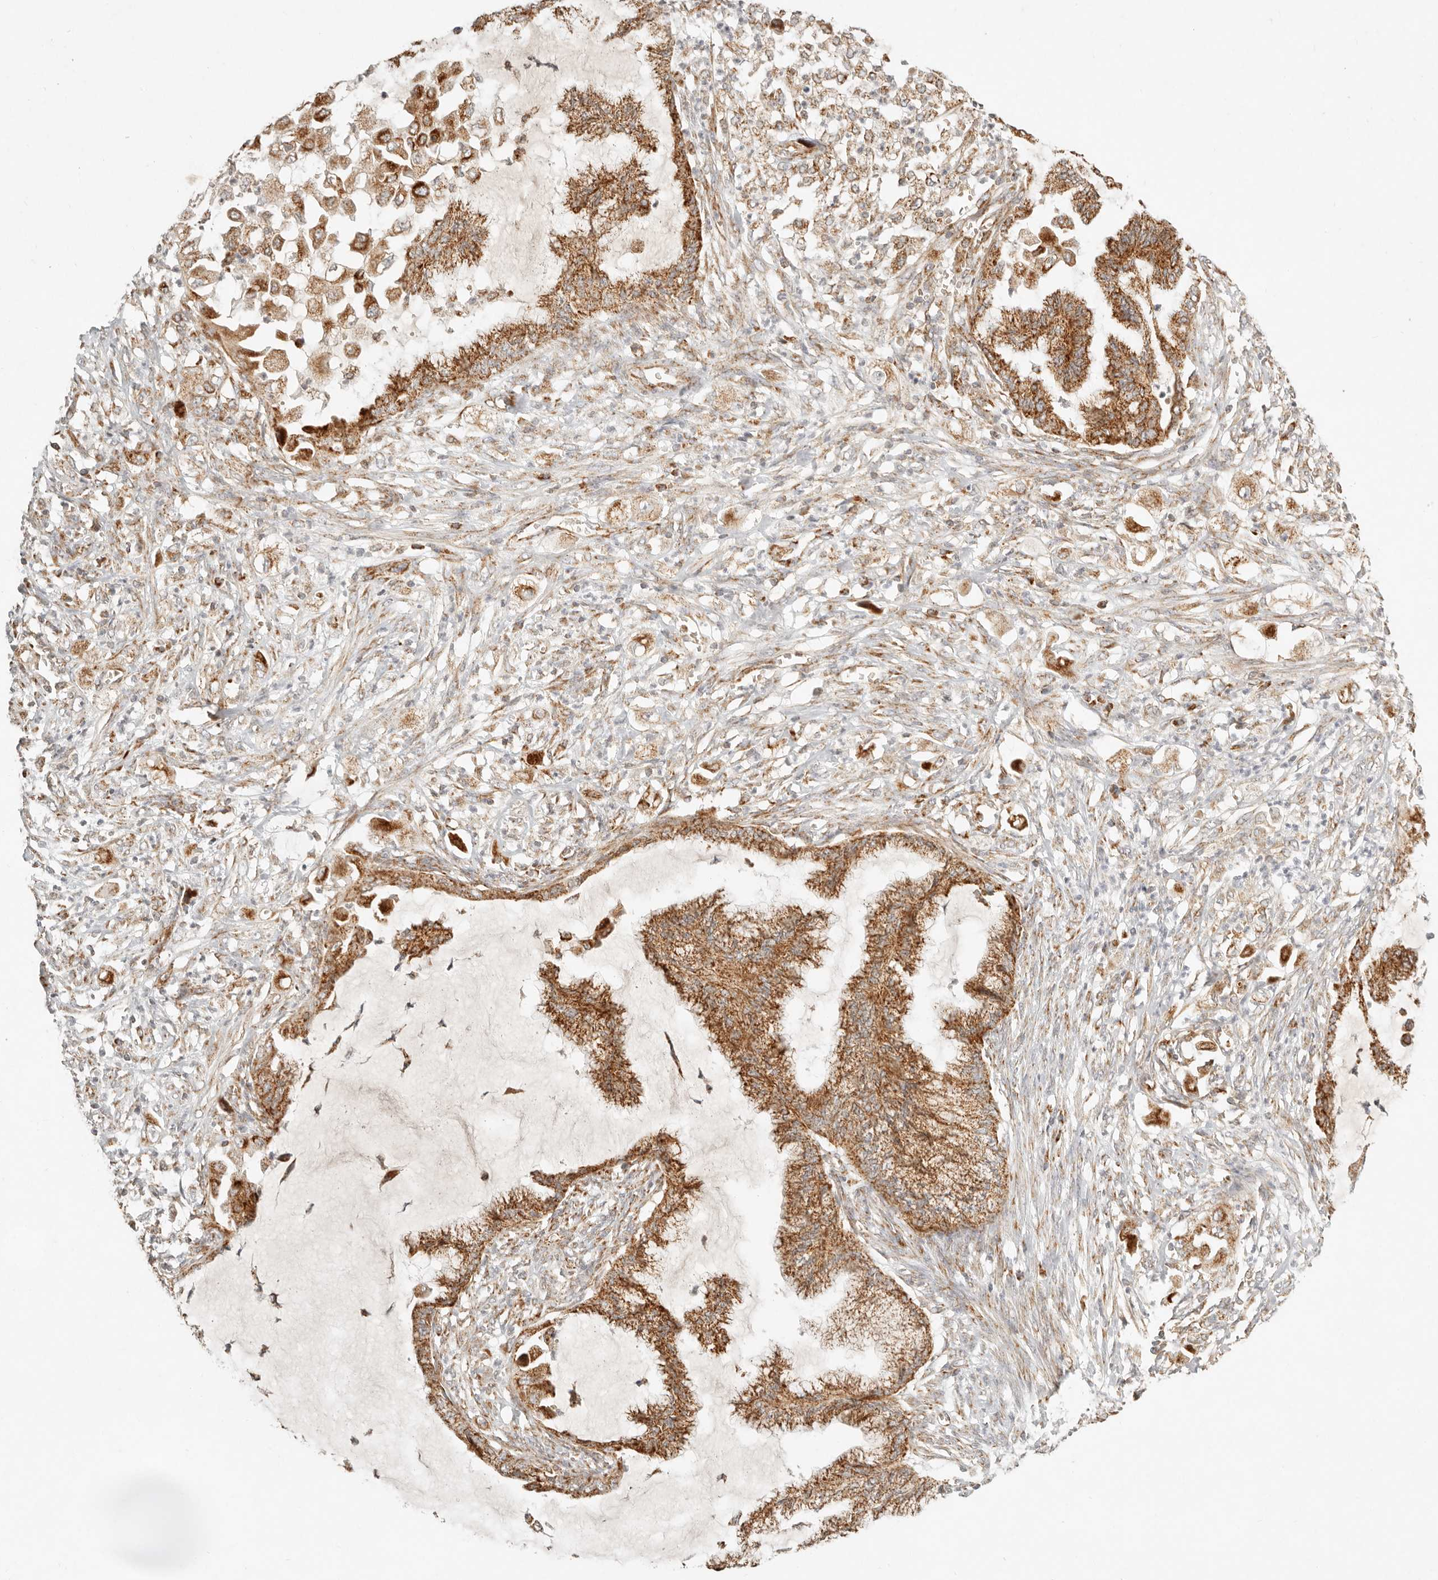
{"staining": {"intensity": "strong", "quantity": ">75%", "location": "cytoplasmic/membranous"}, "tissue": "endometrial cancer", "cell_type": "Tumor cells", "image_type": "cancer", "snomed": [{"axis": "morphology", "description": "Adenocarcinoma, NOS"}, {"axis": "topography", "description": "Endometrium"}], "caption": "Tumor cells exhibit high levels of strong cytoplasmic/membranous staining in approximately >75% of cells in human endometrial cancer (adenocarcinoma).", "gene": "MRPL55", "patient": {"sex": "female", "age": 86}}